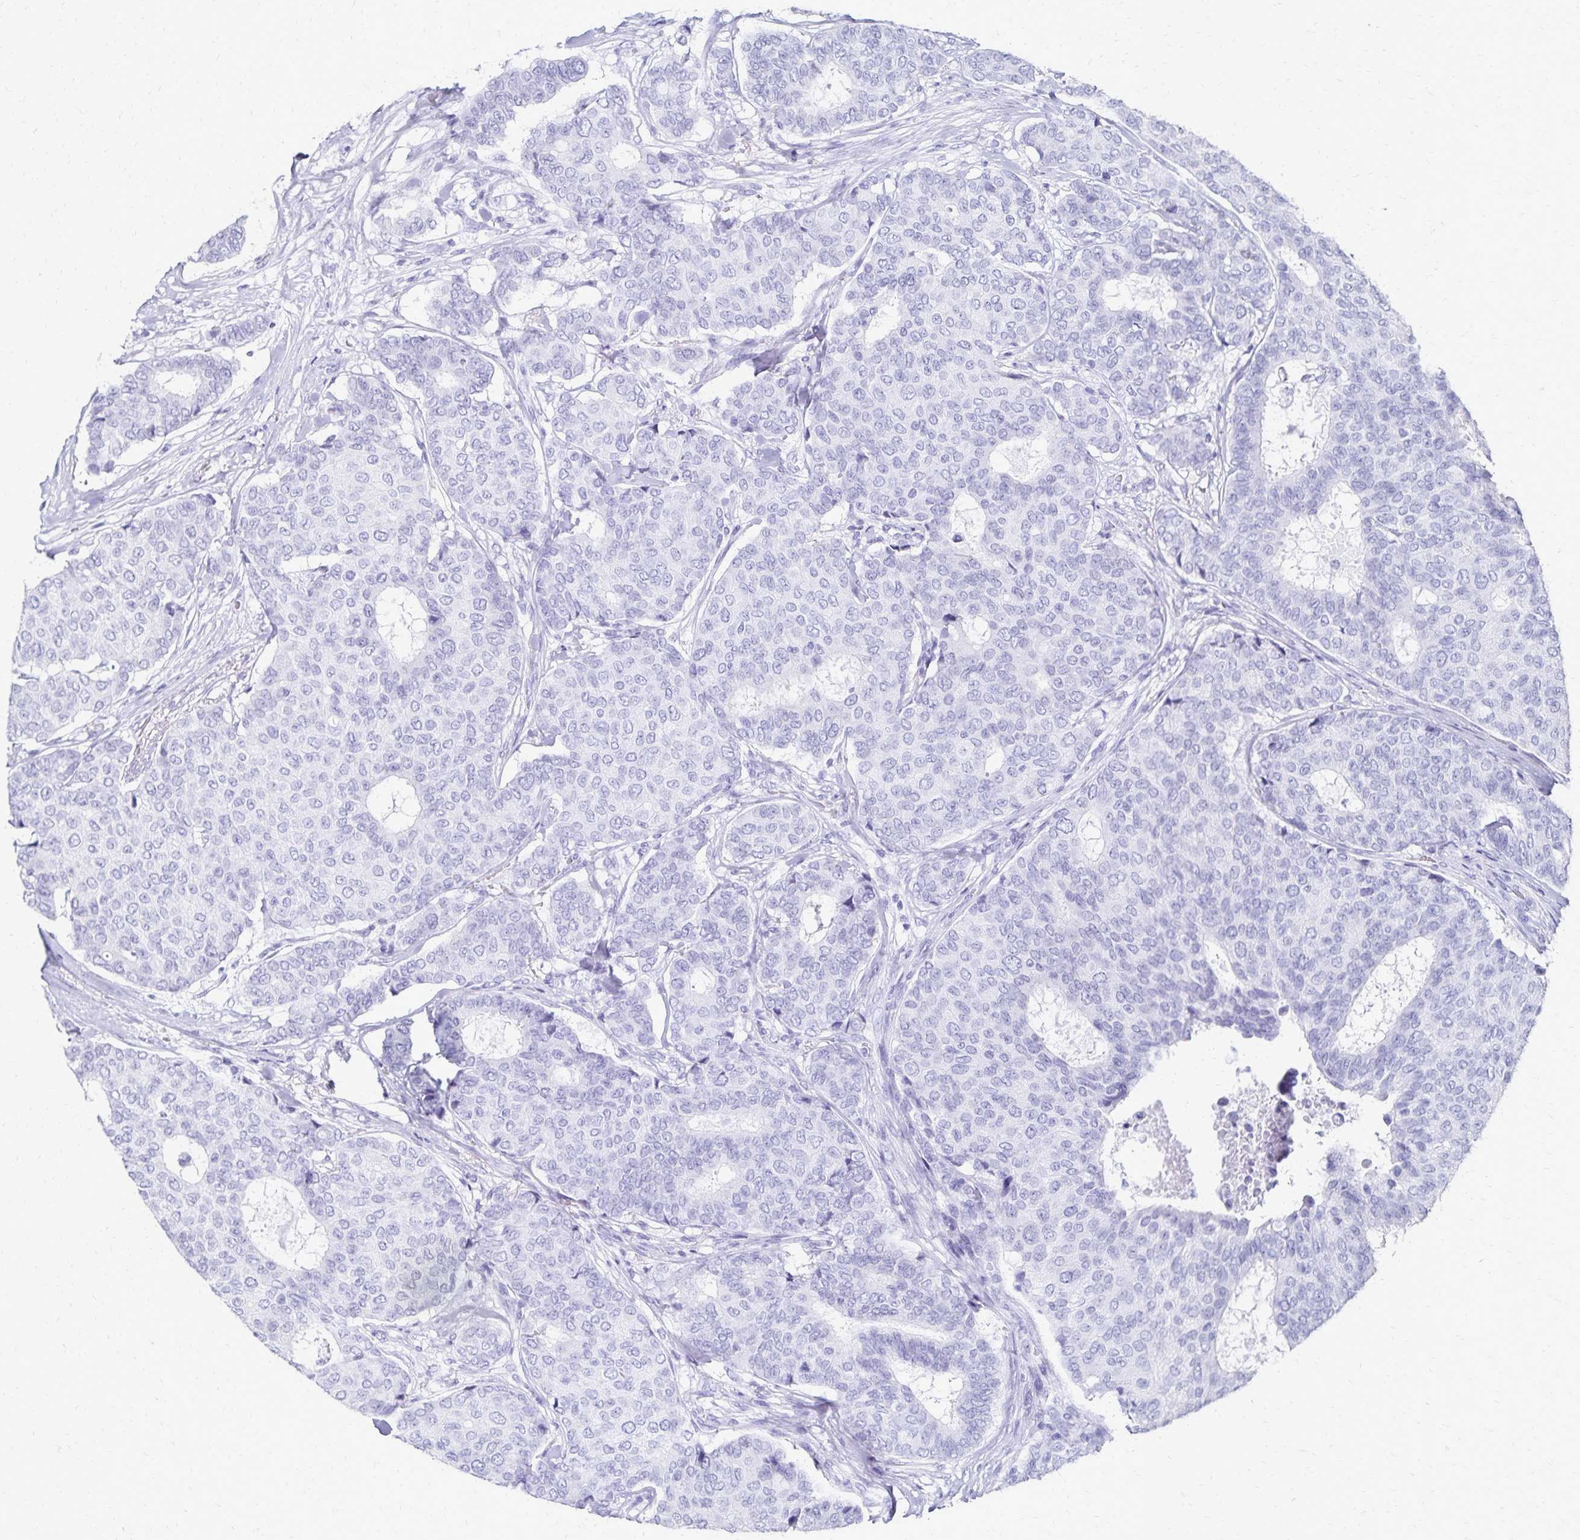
{"staining": {"intensity": "negative", "quantity": "none", "location": "none"}, "tissue": "breast cancer", "cell_type": "Tumor cells", "image_type": "cancer", "snomed": [{"axis": "morphology", "description": "Duct carcinoma"}, {"axis": "topography", "description": "Breast"}], "caption": "High power microscopy histopathology image of an immunohistochemistry photomicrograph of invasive ductal carcinoma (breast), revealing no significant expression in tumor cells.", "gene": "GIP", "patient": {"sex": "female", "age": 75}}